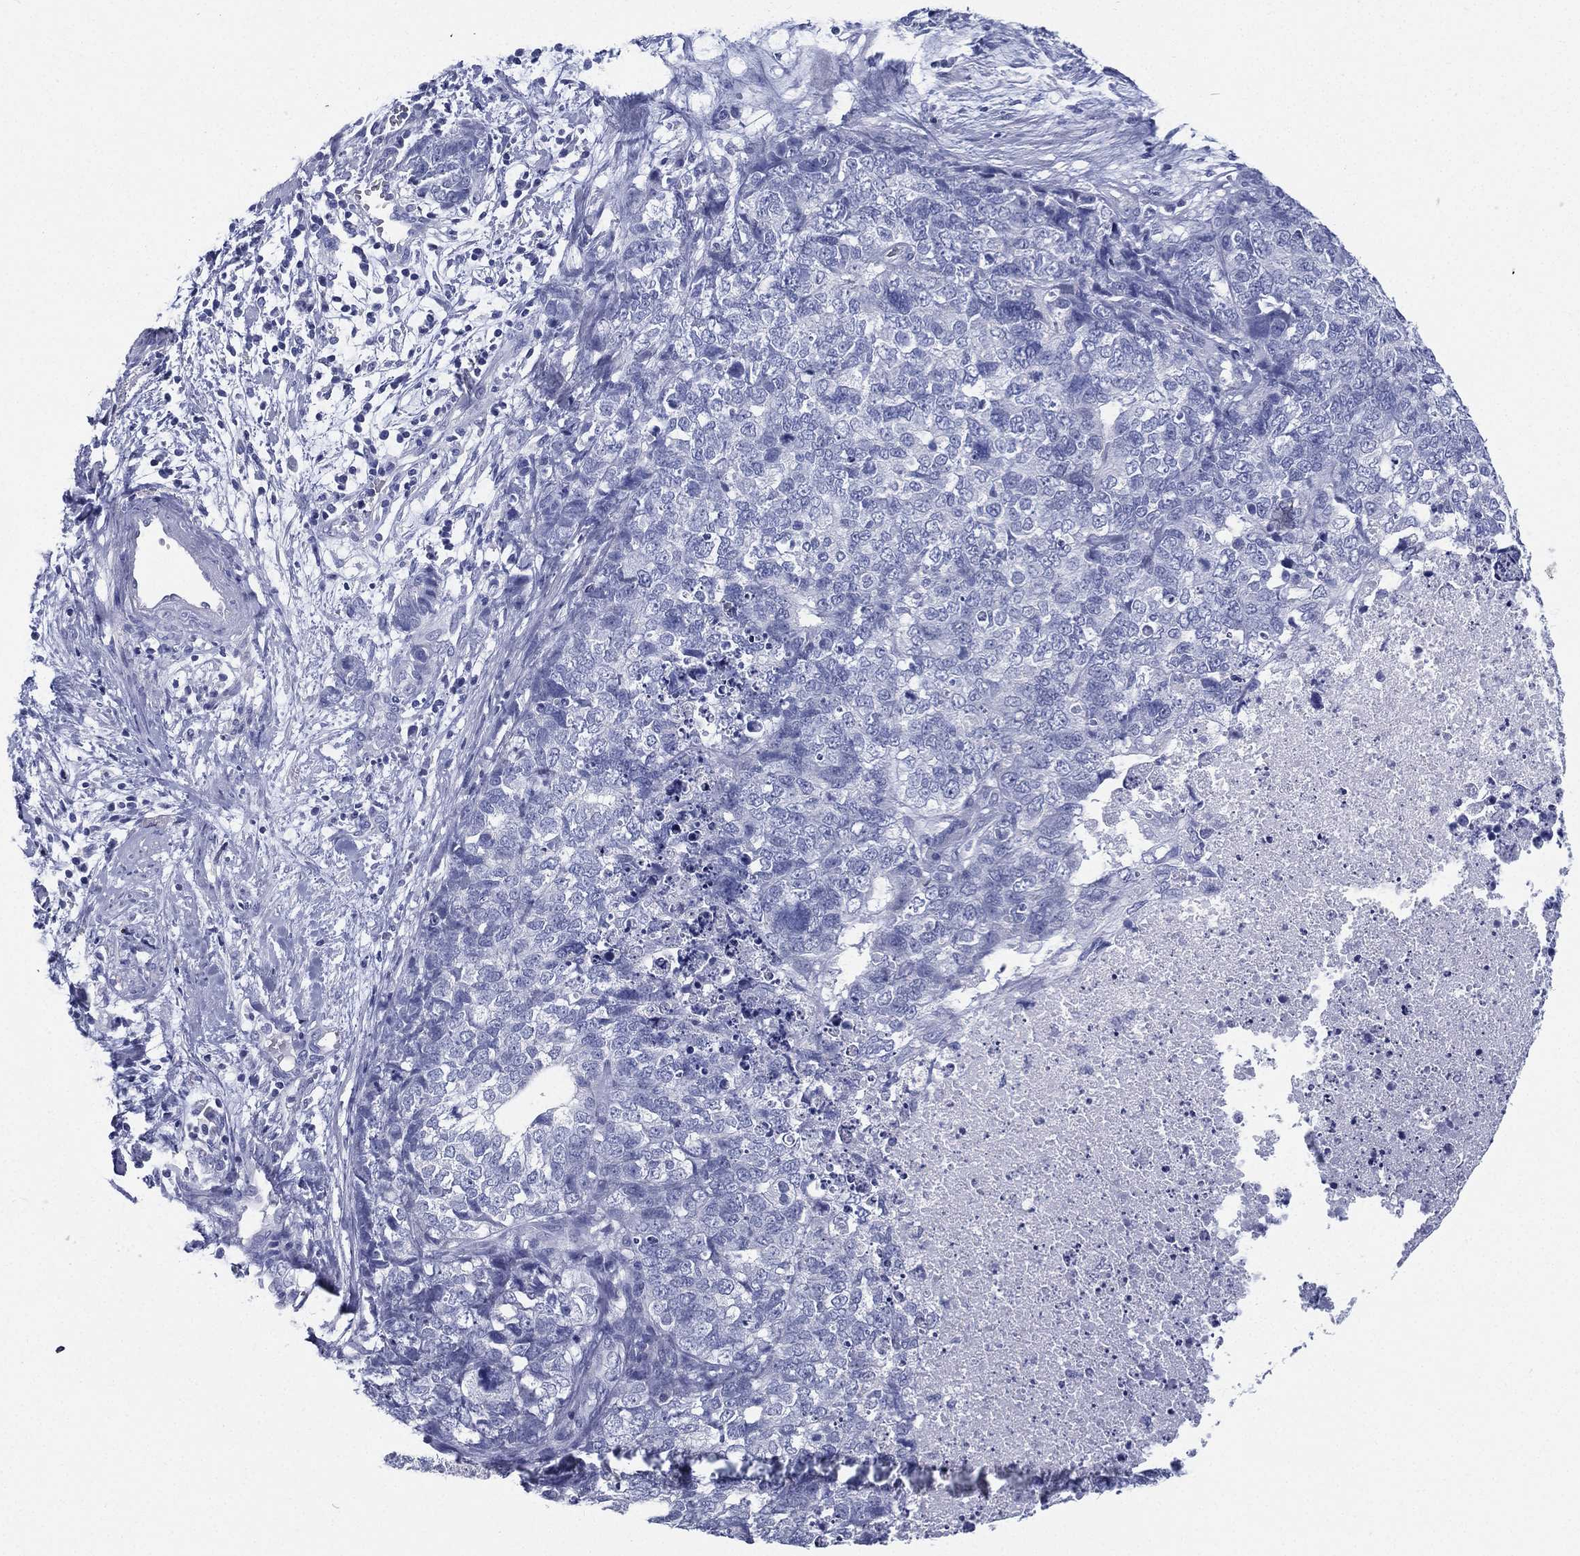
{"staining": {"intensity": "negative", "quantity": "none", "location": "none"}, "tissue": "cervical cancer", "cell_type": "Tumor cells", "image_type": "cancer", "snomed": [{"axis": "morphology", "description": "Squamous cell carcinoma, NOS"}, {"axis": "topography", "description": "Cervix"}], "caption": "Immunohistochemistry (IHC) image of cervical cancer (squamous cell carcinoma) stained for a protein (brown), which exhibits no expression in tumor cells.", "gene": "RSPH4A", "patient": {"sex": "female", "age": 63}}